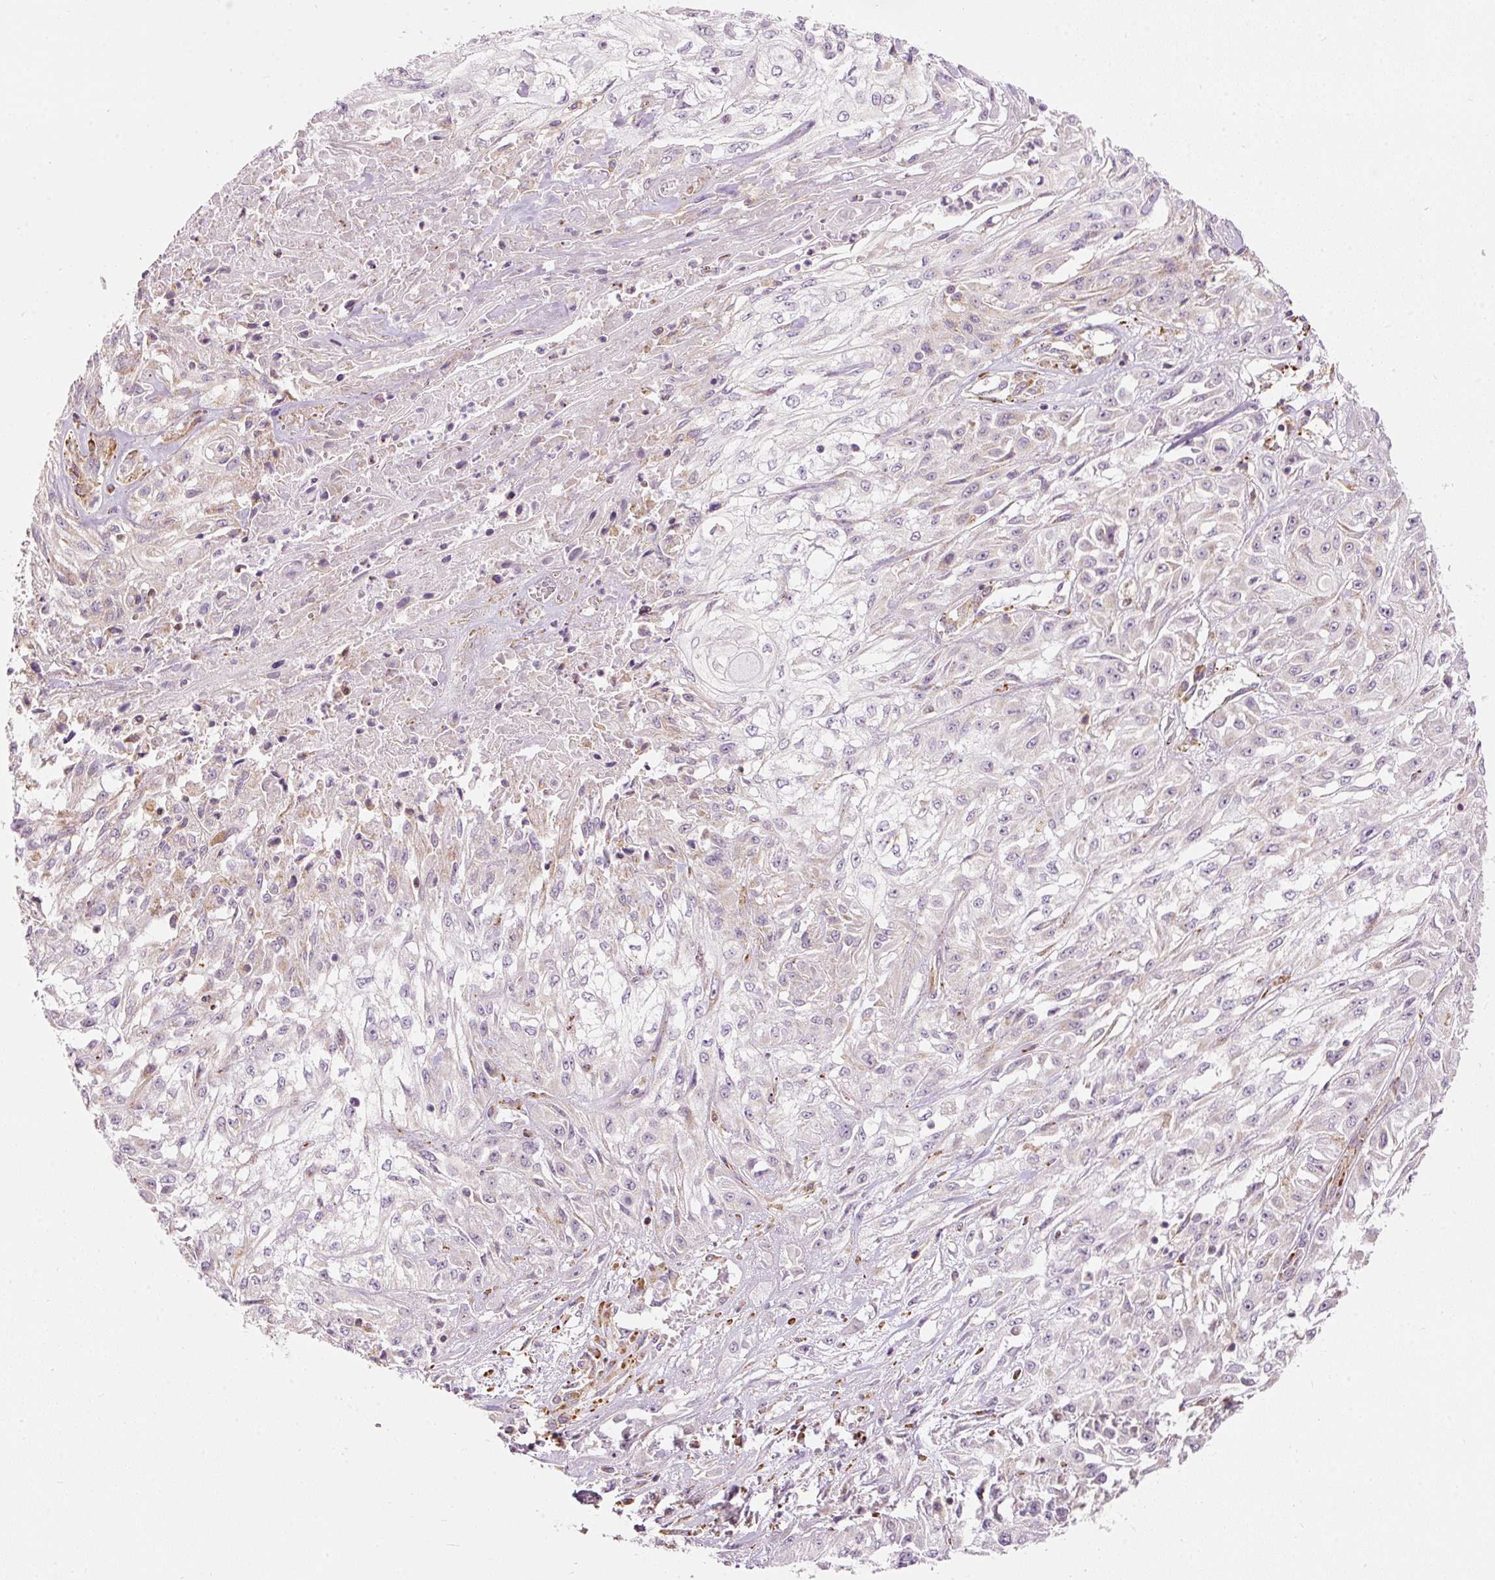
{"staining": {"intensity": "negative", "quantity": "none", "location": "none"}, "tissue": "skin cancer", "cell_type": "Tumor cells", "image_type": "cancer", "snomed": [{"axis": "morphology", "description": "Squamous cell carcinoma, NOS"}, {"axis": "morphology", "description": "Squamous cell carcinoma, metastatic, NOS"}, {"axis": "topography", "description": "Skin"}, {"axis": "topography", "description": "Lymph node"}], "caption": "An image of skin cancer (squamous cell carcinoma) stained for a protein demonstrates no brown staining in tumor cells.", "gene": "SNAPC5", "patient": {"sex": "male", "age": 75}}